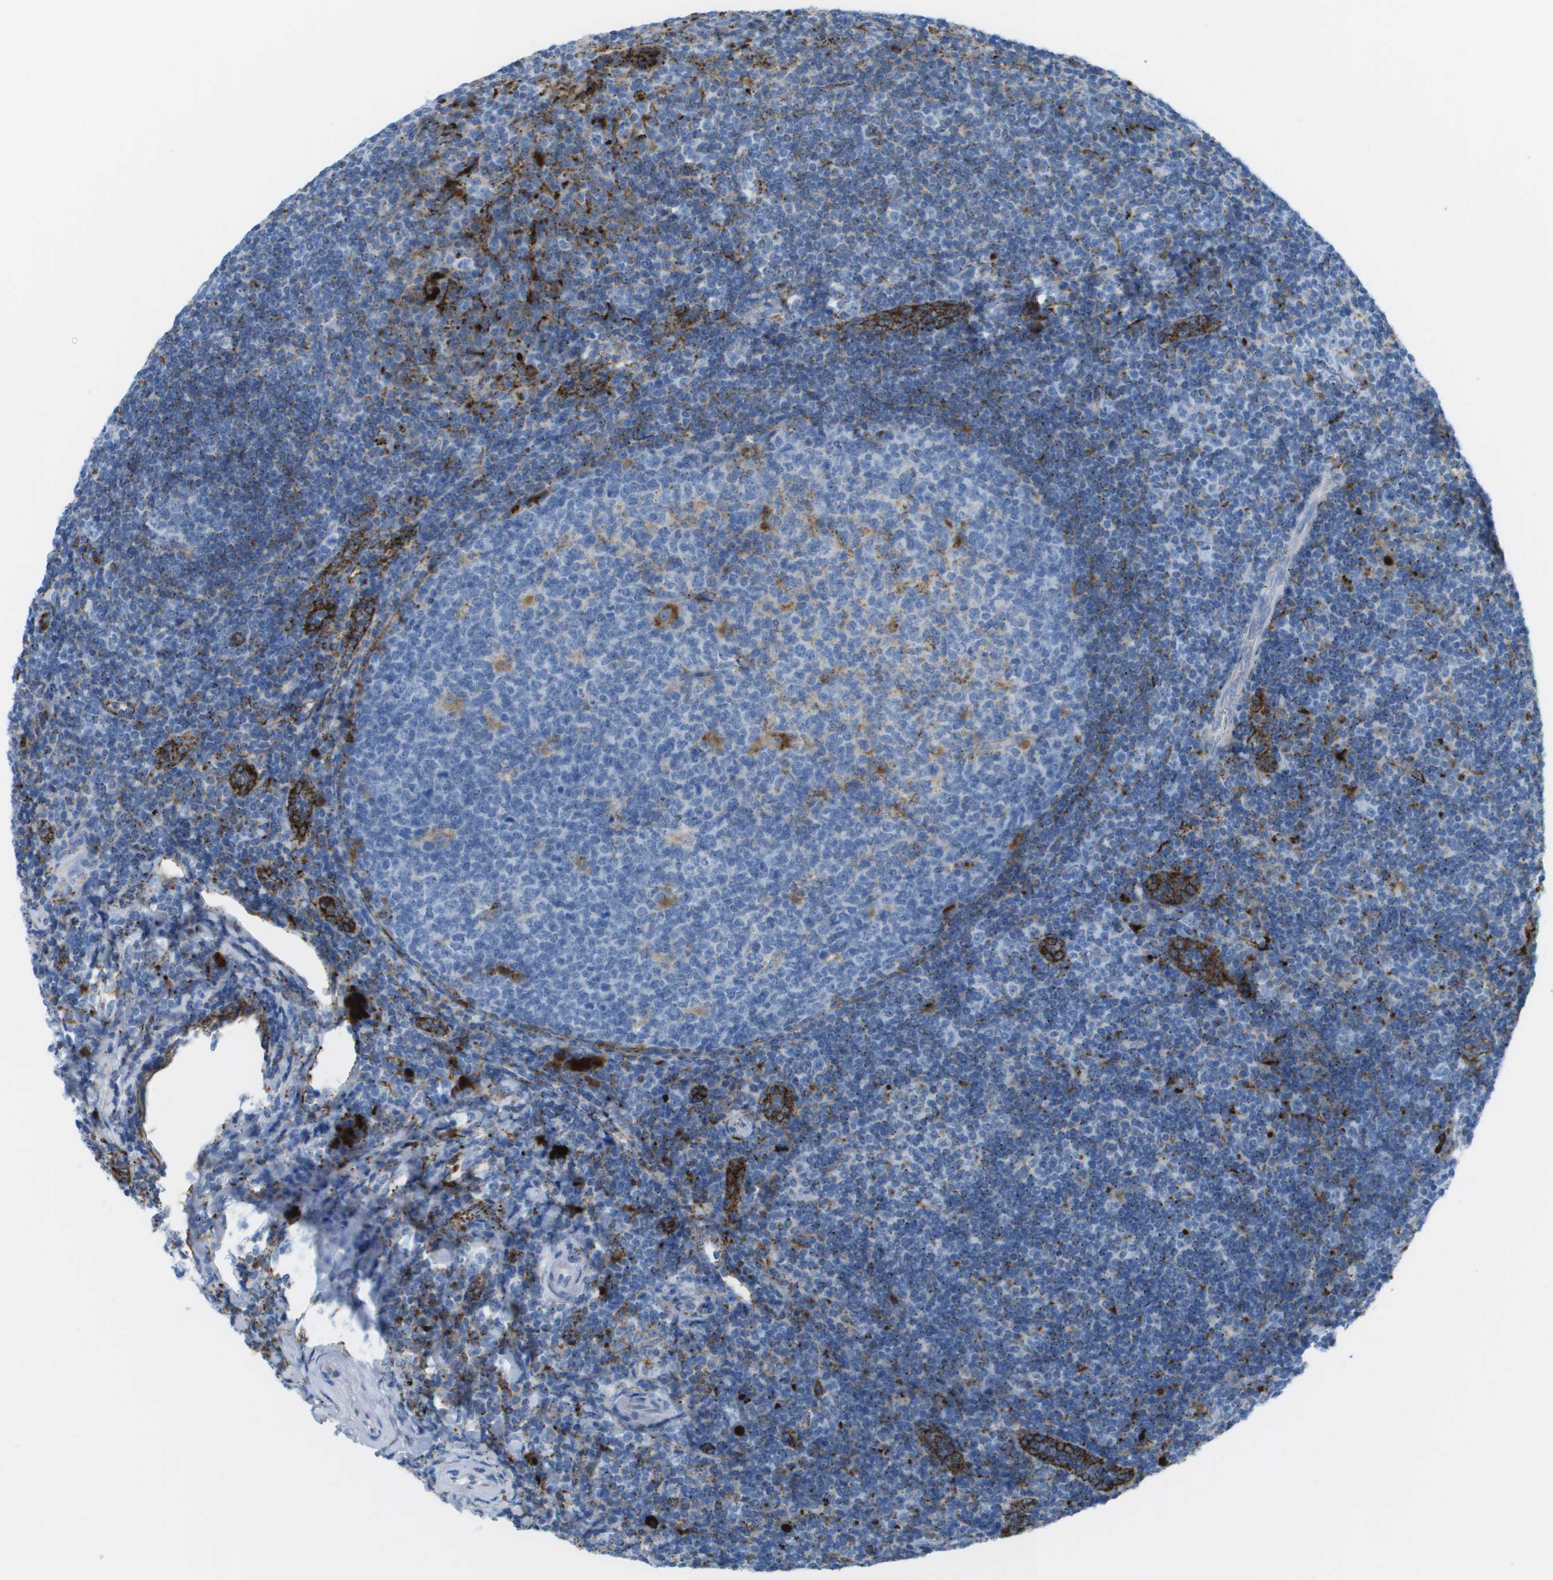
{"staining": {"intensity": "moderate", "quantity": "<25%", "location": "cytoplasmic/membranous"}, "tissue": "tonsil", "cell_type": "Germinal center cells", "image_type": "normal", "snomed": [{"axis": "morphology", "description": "Normal tissue, NOS"}, {"axis": "topography", "description": "Tonsil"}], "caption": "Germinal center cells show moderate cytoplasmic/membranous expression in approximately <25% of cells in normal tonsil.", "gene": "PRCP", "patient": {"sex": "male", "age": 37}}